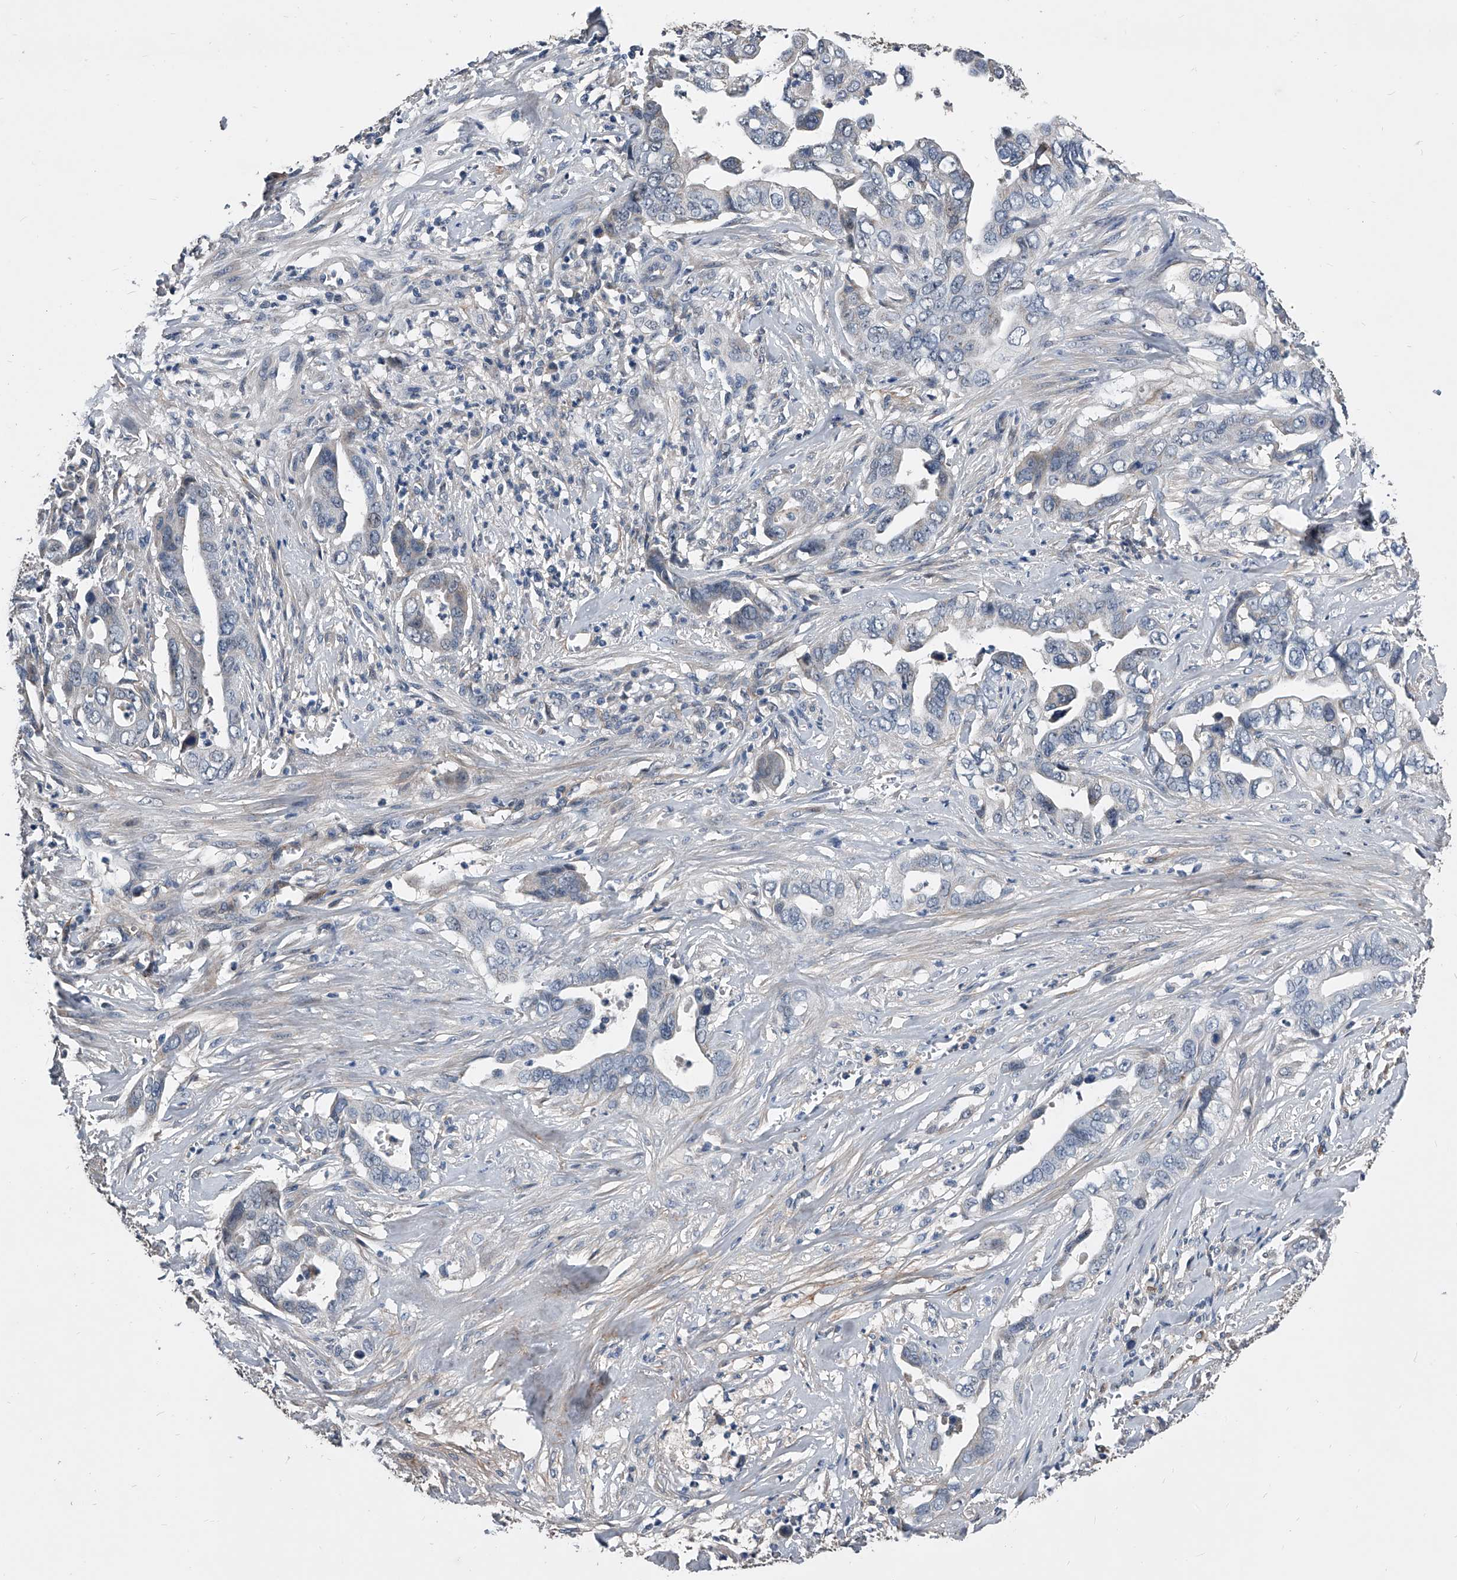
{"staining": {"intensity": "negative", "quantity": "none", "location": "none"}, "tissue": "liver cancer", "cell_type": "Tumor cells", "image_type": "cancer", "snomed": [{"axis": "morphology", "description": "Cholangiocarcinoma"}, {"axis": "topography", "description": "Liver"}], "caption": "Immunohistochemistry (IHC) histopathology image of human liver cancer stained for a protein (brown), which reveals no expression in tumor cells.", "gene": "PHACTR1", "patient": {"sex": "female", "age": 79}}